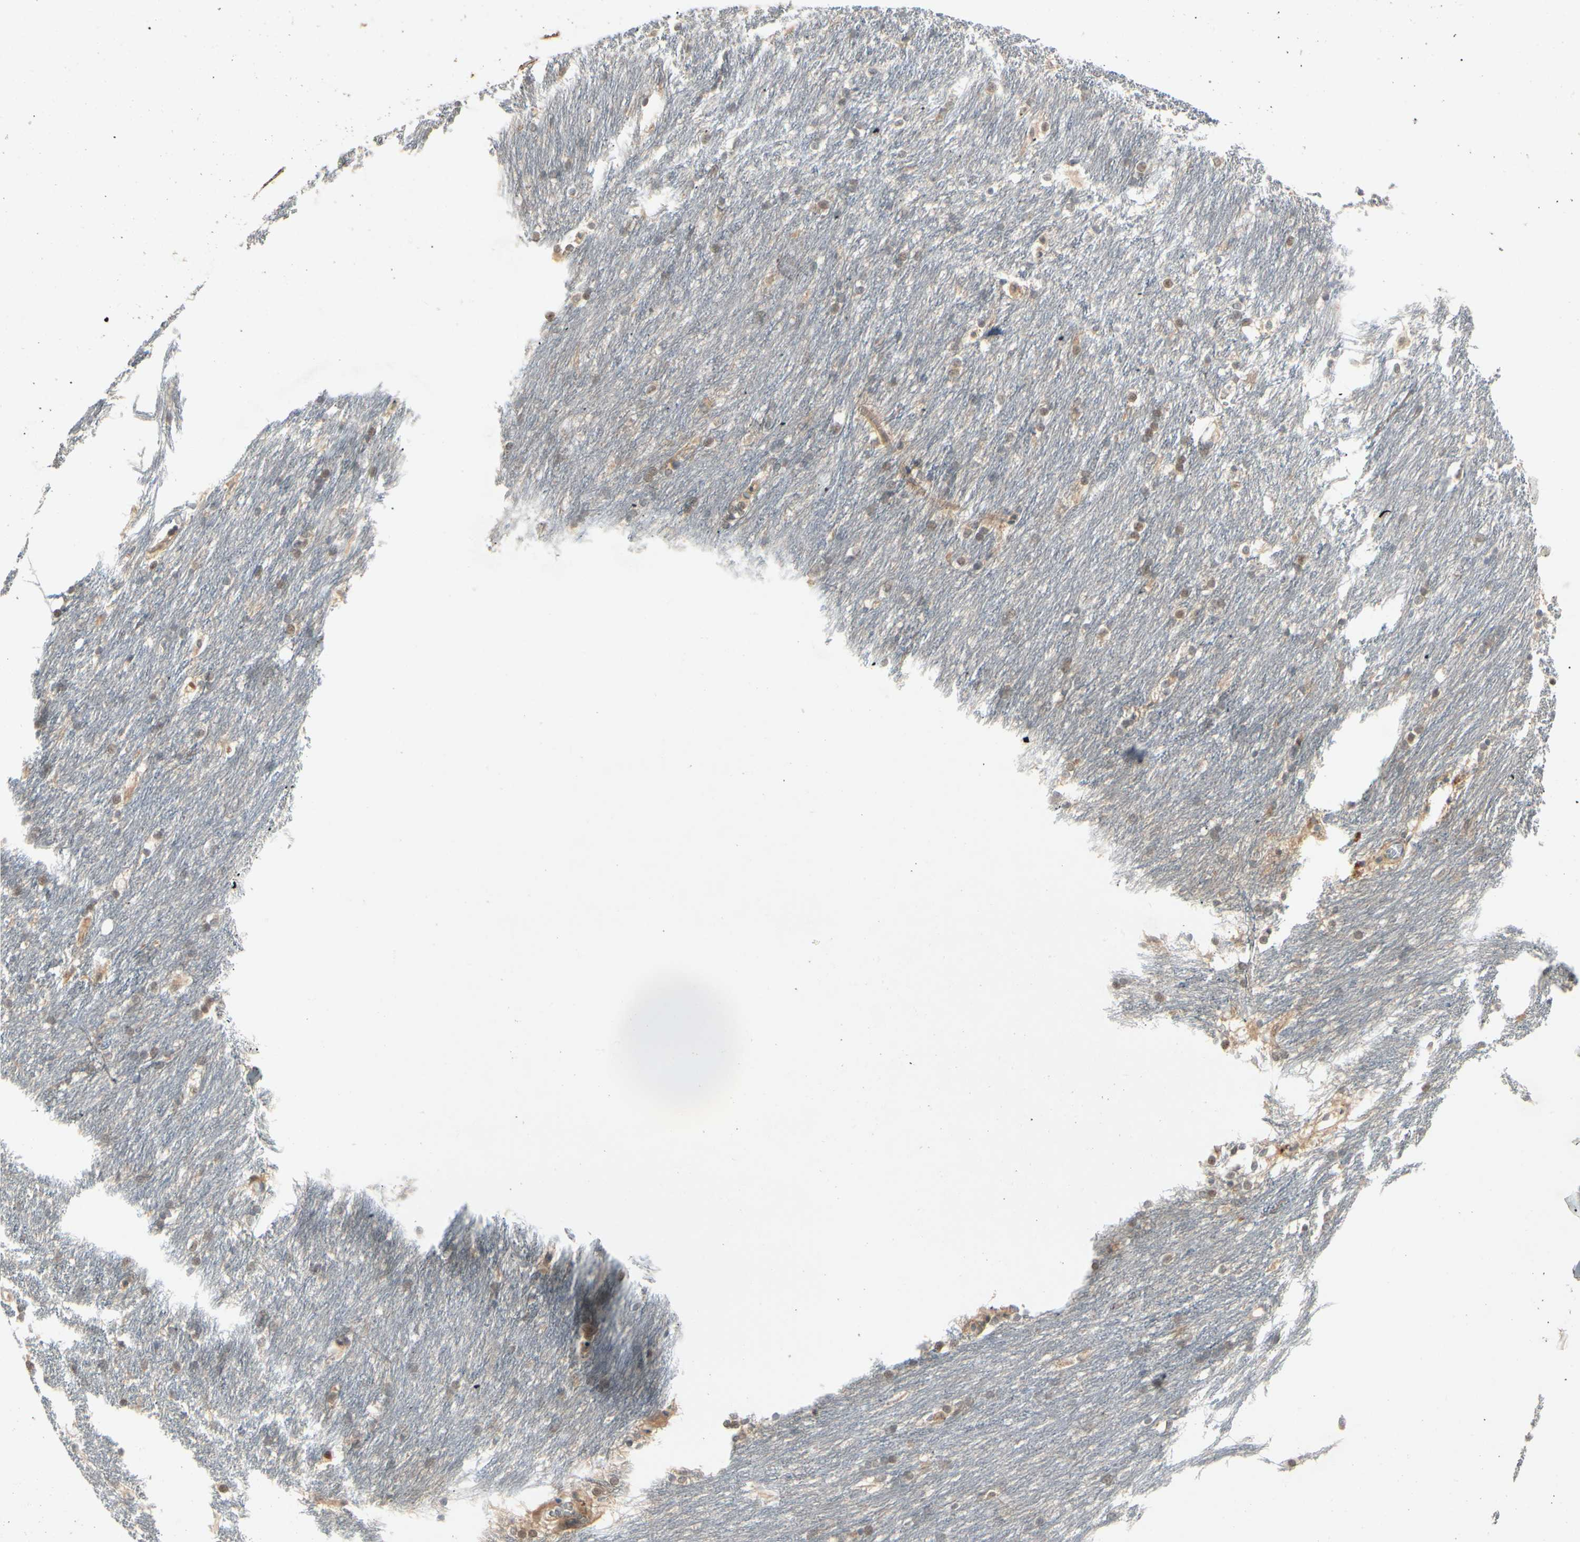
{"staining": {"intensity": "moderate", "quantity": "<25%", "location": "cytoplasmic/membranous"}, "tissue": "caudate", "cell_type": "Glial cells", "image_type": "normal", "snomed": [{"axis": "morphology", "description": "Normal tissue, NOS"}, {"axis": "topography", "description": "Lateral ventricle wall"}], "caption": "Immunohistochemical staining of benign human caudate reveals low levels of moderate cytoplasmic/membranous expression in about <25% of glial cells.", "gene": "RNF14", "patient": {"sex": "female", "age": 19}}